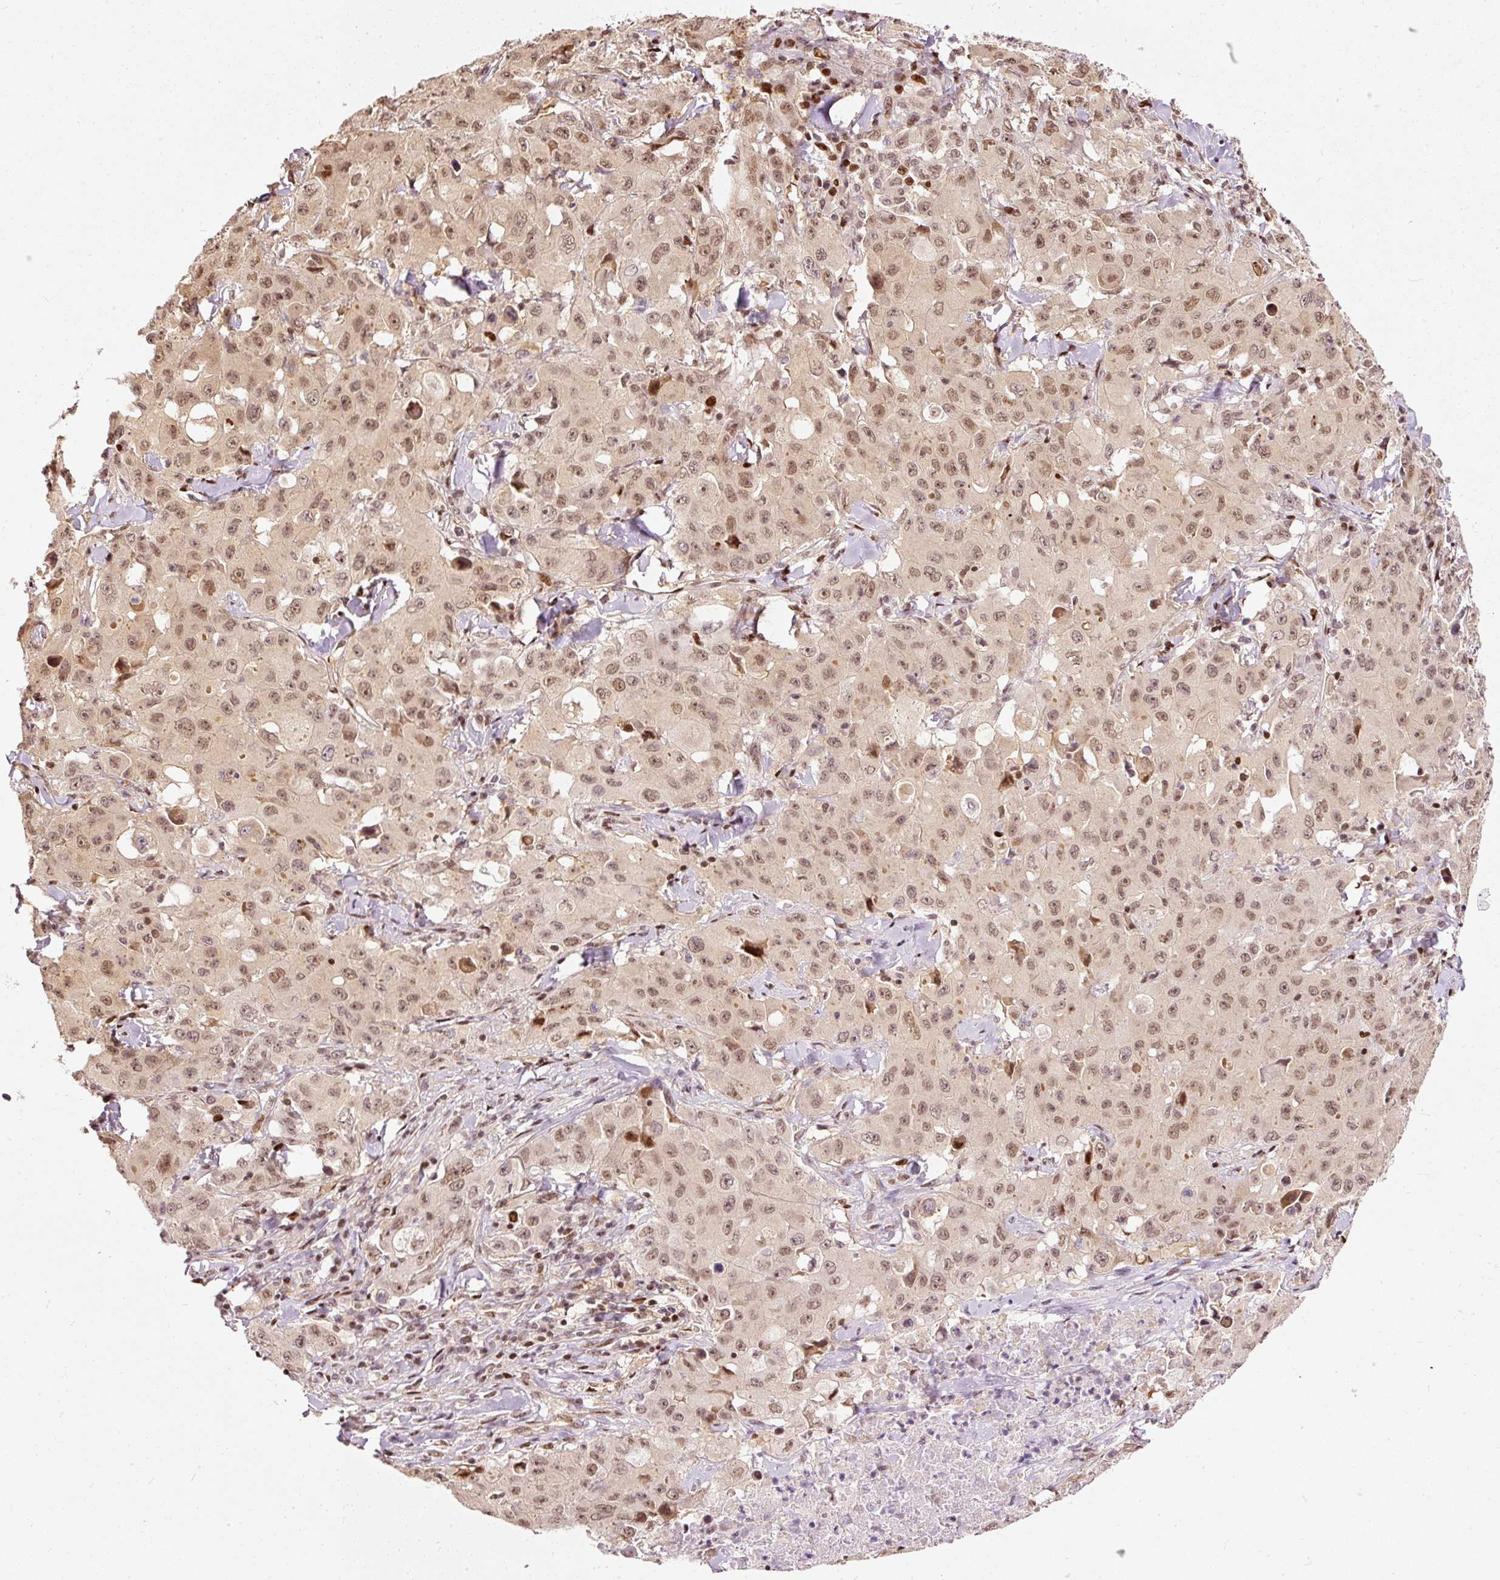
{"staining": {"intensity": "moderate", "quantity": ">75%", "location": "nuclear"}, "tissue": "lung cancer", "cell_type": "Tumor cells", "image_type": "cancer", "snomed": [{"axis": "morphology", "description": "Squamous cell carcinoma, NOS"}, {"axis": "topography", "description": "Lung"}], "caption": "Lung squamous cell carcinoma stained with immunohistochemistry displays moderate nuclear positivity in about >75% of tumor cells.", "gene": "ZNF778", "patient": {"sex": "male", "age": 63}}